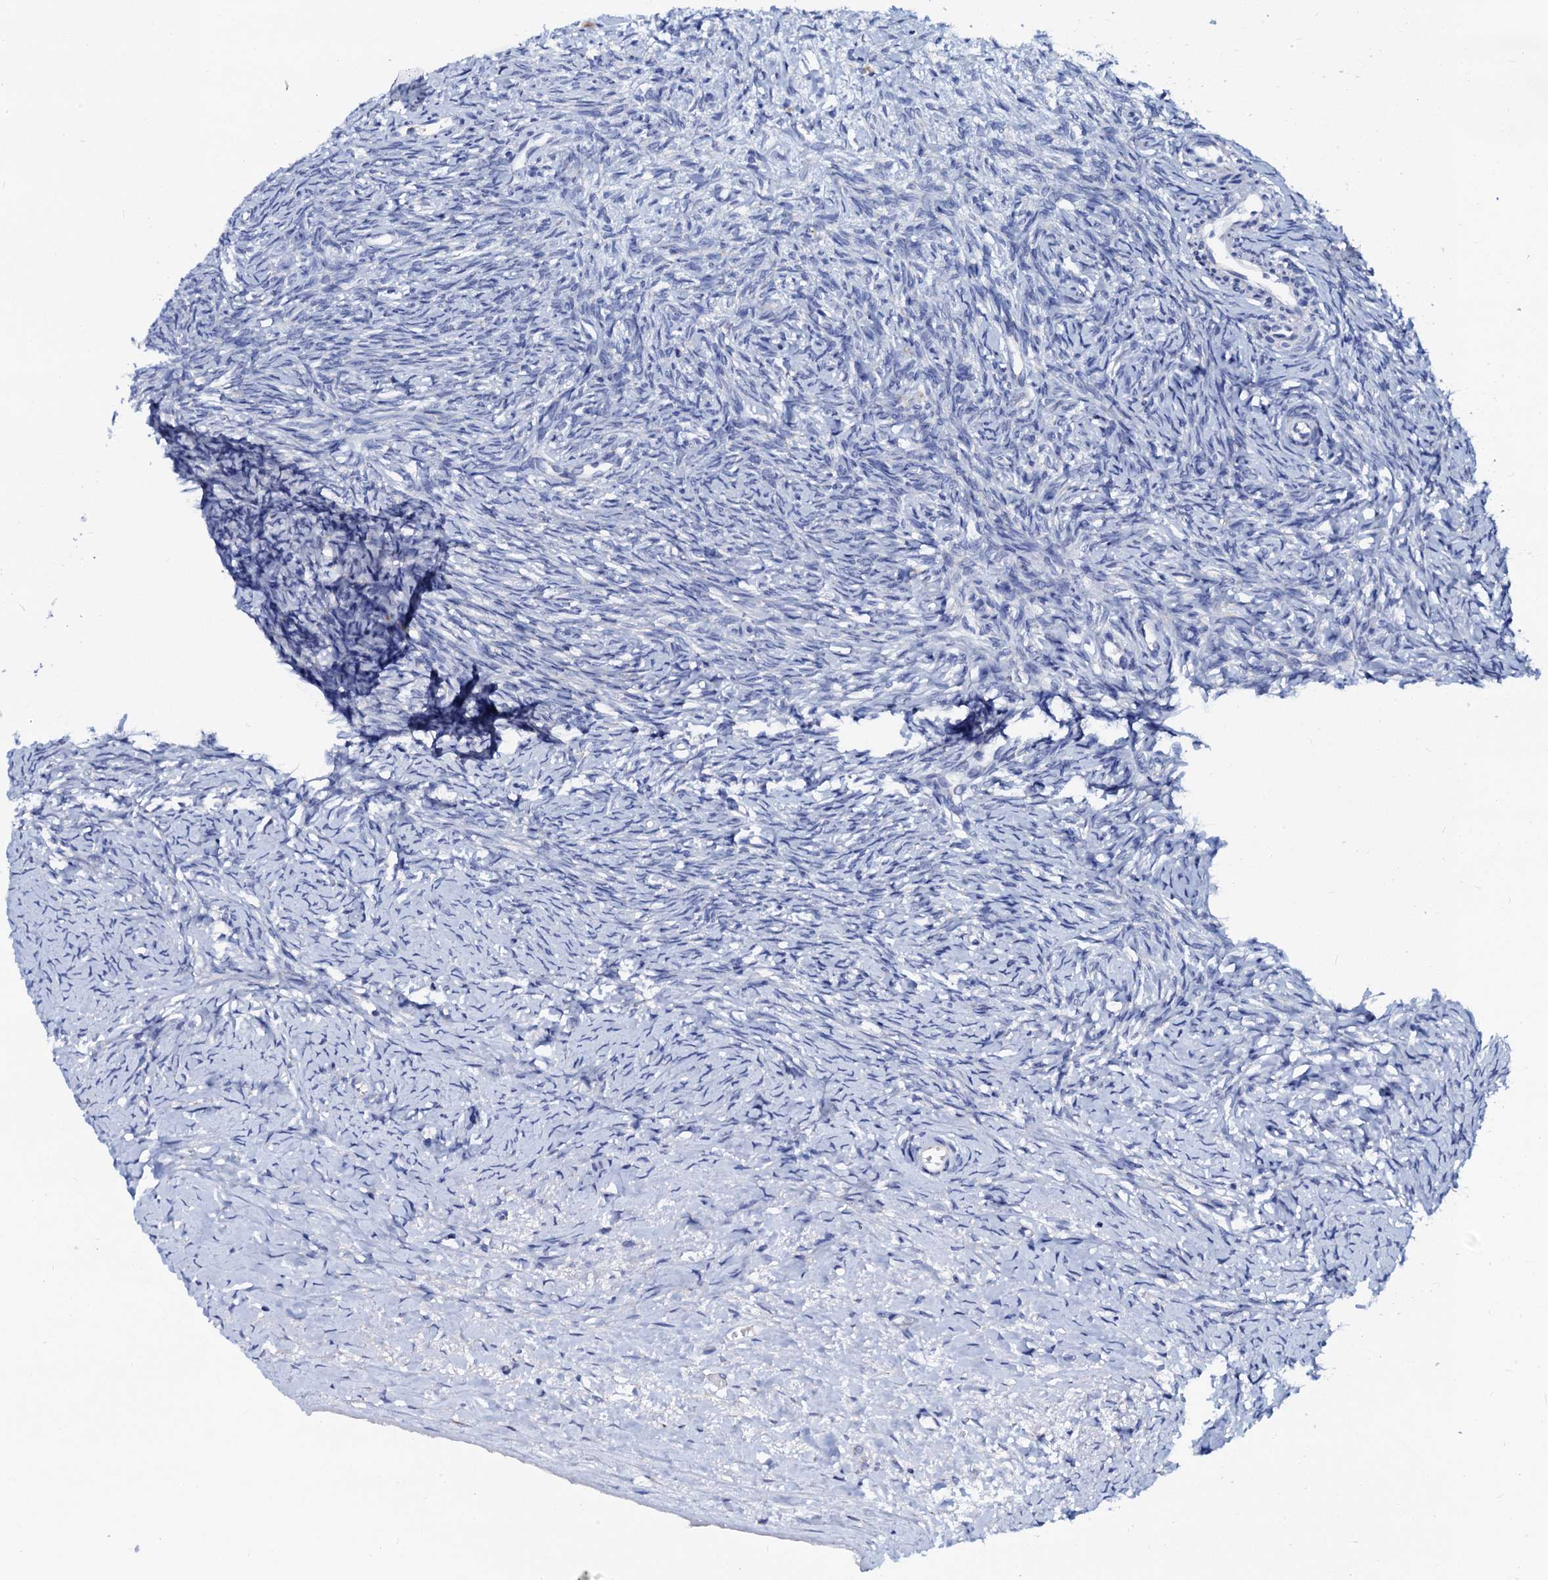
{"staining": {"intensity": "negative", "quantity": "none", "location": "none"}, "tissue": "ovary", "cell_type": "Ovarian stroma cells", "image_type": "normal", "snomed": [{"axis": "morphology", "description": "Normal tissue, NOS"}, {"axis": "morphology", "description": "Developmental malformation"}, {"axis": "topography", "description": "Ovary"}], "caption": "High magnification brightfield microscopy of normal ovary stained with DAB (3,3'-diaminobenzidine) (brown) and counterstained with hematoxylin (blue): ovarian stroma cells show no significant positivity. The staining is performed using DAB brown chromogen with nuclei counter-stained in using hematoxylin.", "gene": "SLC37A4", "patient": {"sex": "female", "age": 39}}